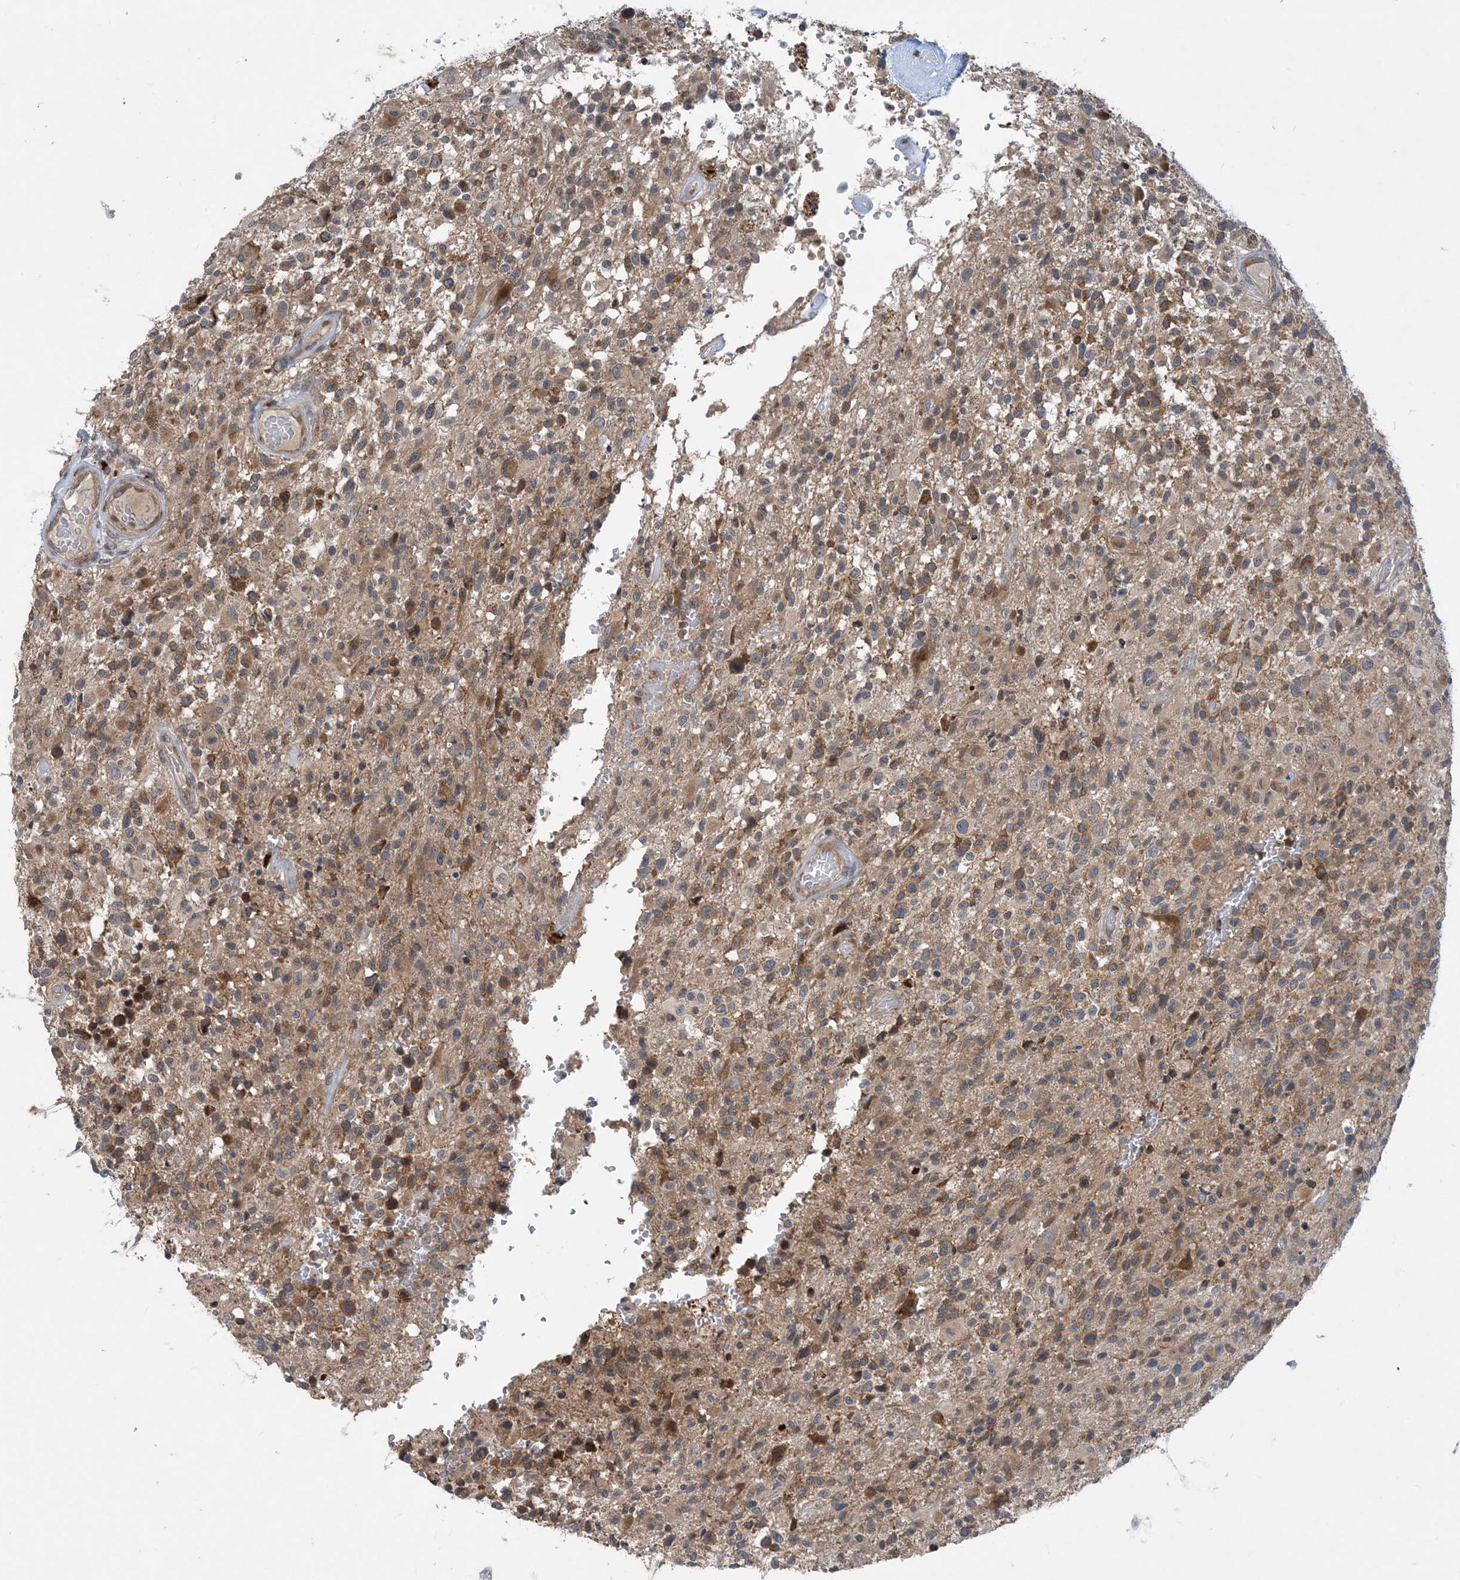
{"staining": {"intensity": "moderate", "quantity": "25%-75%", "location": "cytoplasmic/membranous"}, "tissue": "glioma", "cell_type": "Tumor cells", "image_type": "cancer", "snomed": [{"axis": "morphology", "description": "Glioma, malignant, High grade"}, {"axis": "morphology", "description": "Glioblastoma, NOS"}, {"axis": "topography", "description": "Brain"}], "caption": "Immunohistochemical staining of malignant glioma (high-grade) shows moderate cytoplasmic/membranous protein positivity in about 25%-75% of tumor cells. (DAB (3,3'-diaminobenzidine) = brown stain, brightfield microscopy at high magnification).", "gene": "PHOSPHO2", "patient": {"sex": "male", "age": 60}}